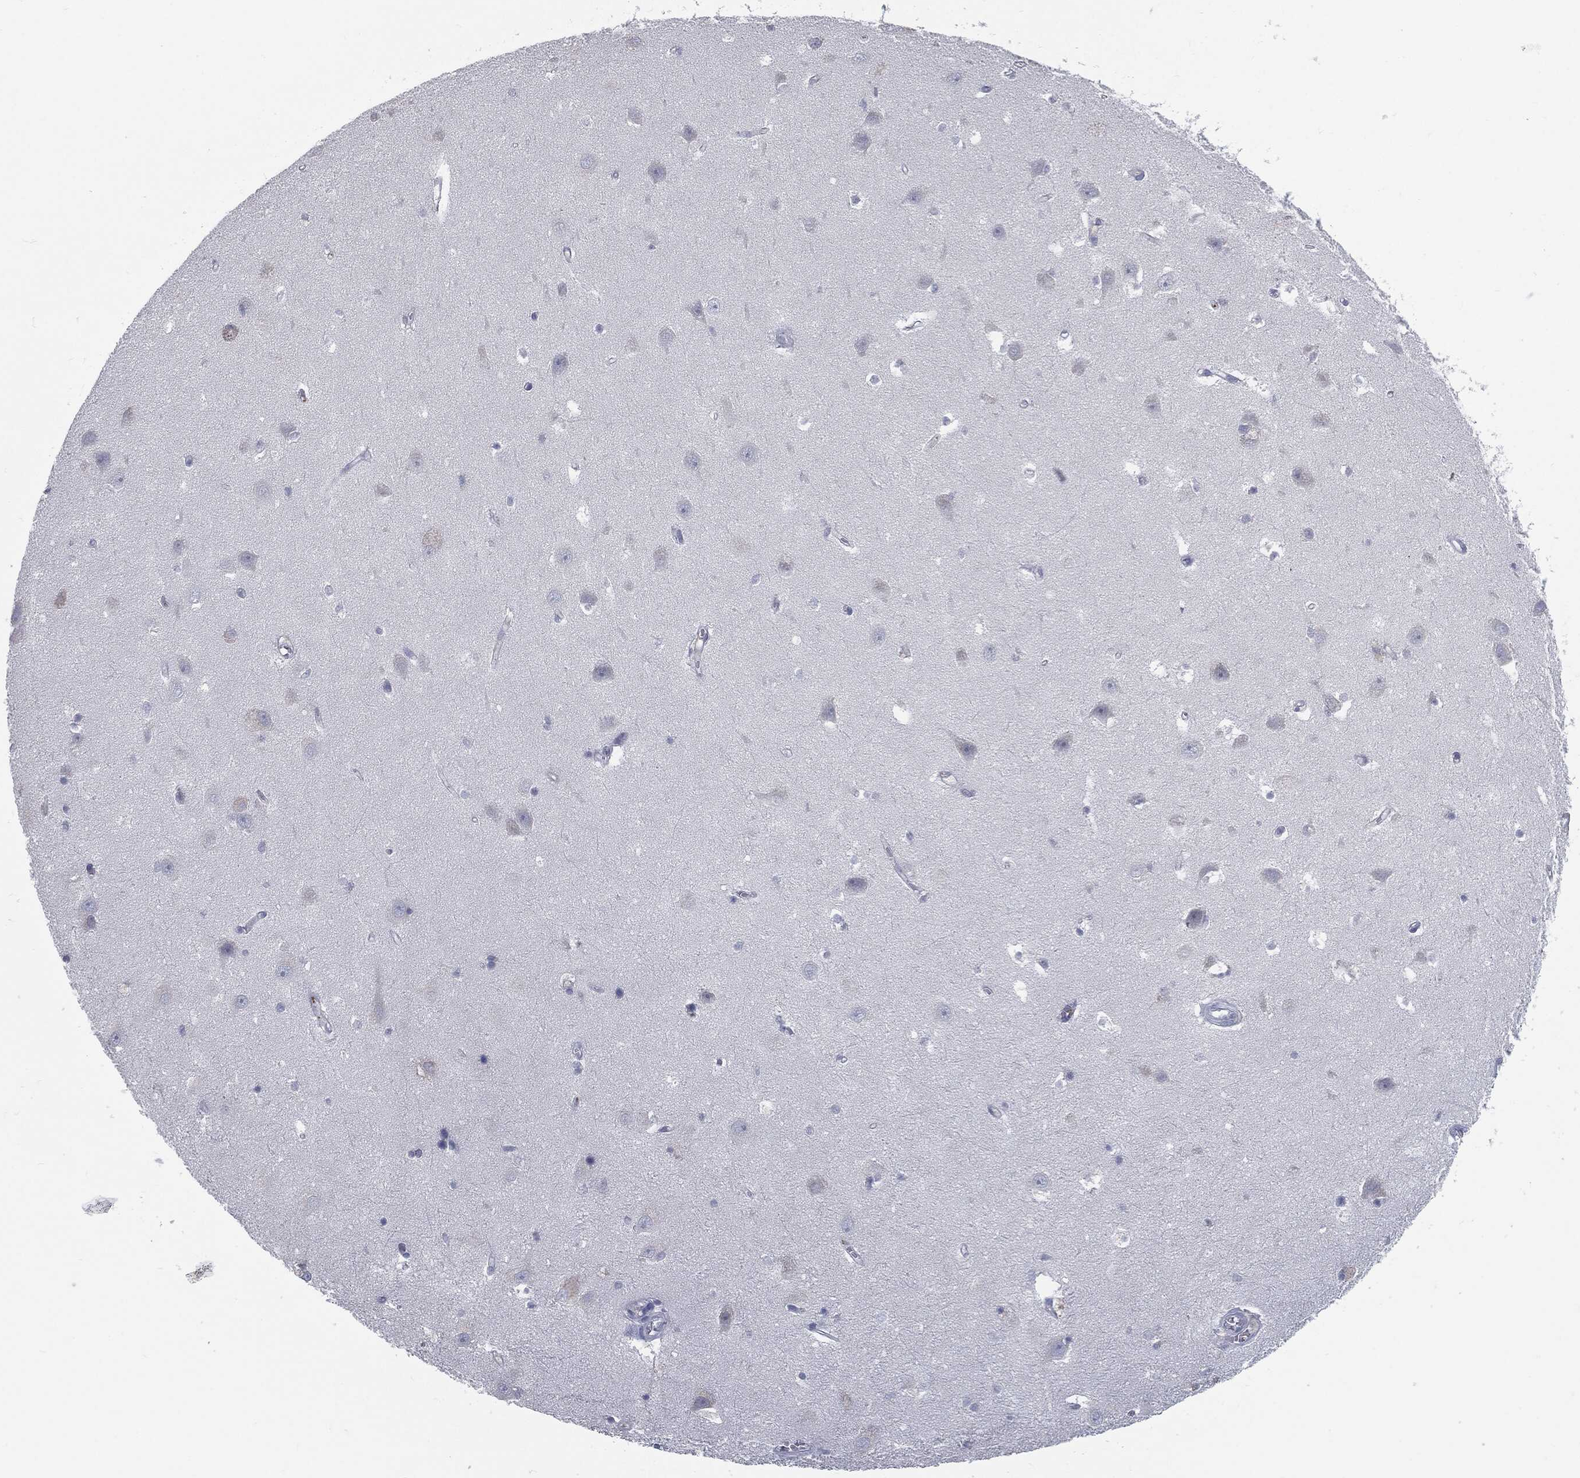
{"staining": {"intensity": "negative", "quantity": "none", "location": "none"}, "tissue": "hippocampus", "cell_type": "Glial cells", "image_type": "normal", "snomed": [{"axis": "morphology", "description": "Normal tissue, NOS"}, {"axis": "topography", "description": "Hippocampus"}], "caption": "Immunohistochemical staining of unremarkable hippocampus shows no significant staining in glial cells.", "gene": "PROM1", "patient": {"sex": "female", "age": 64}}